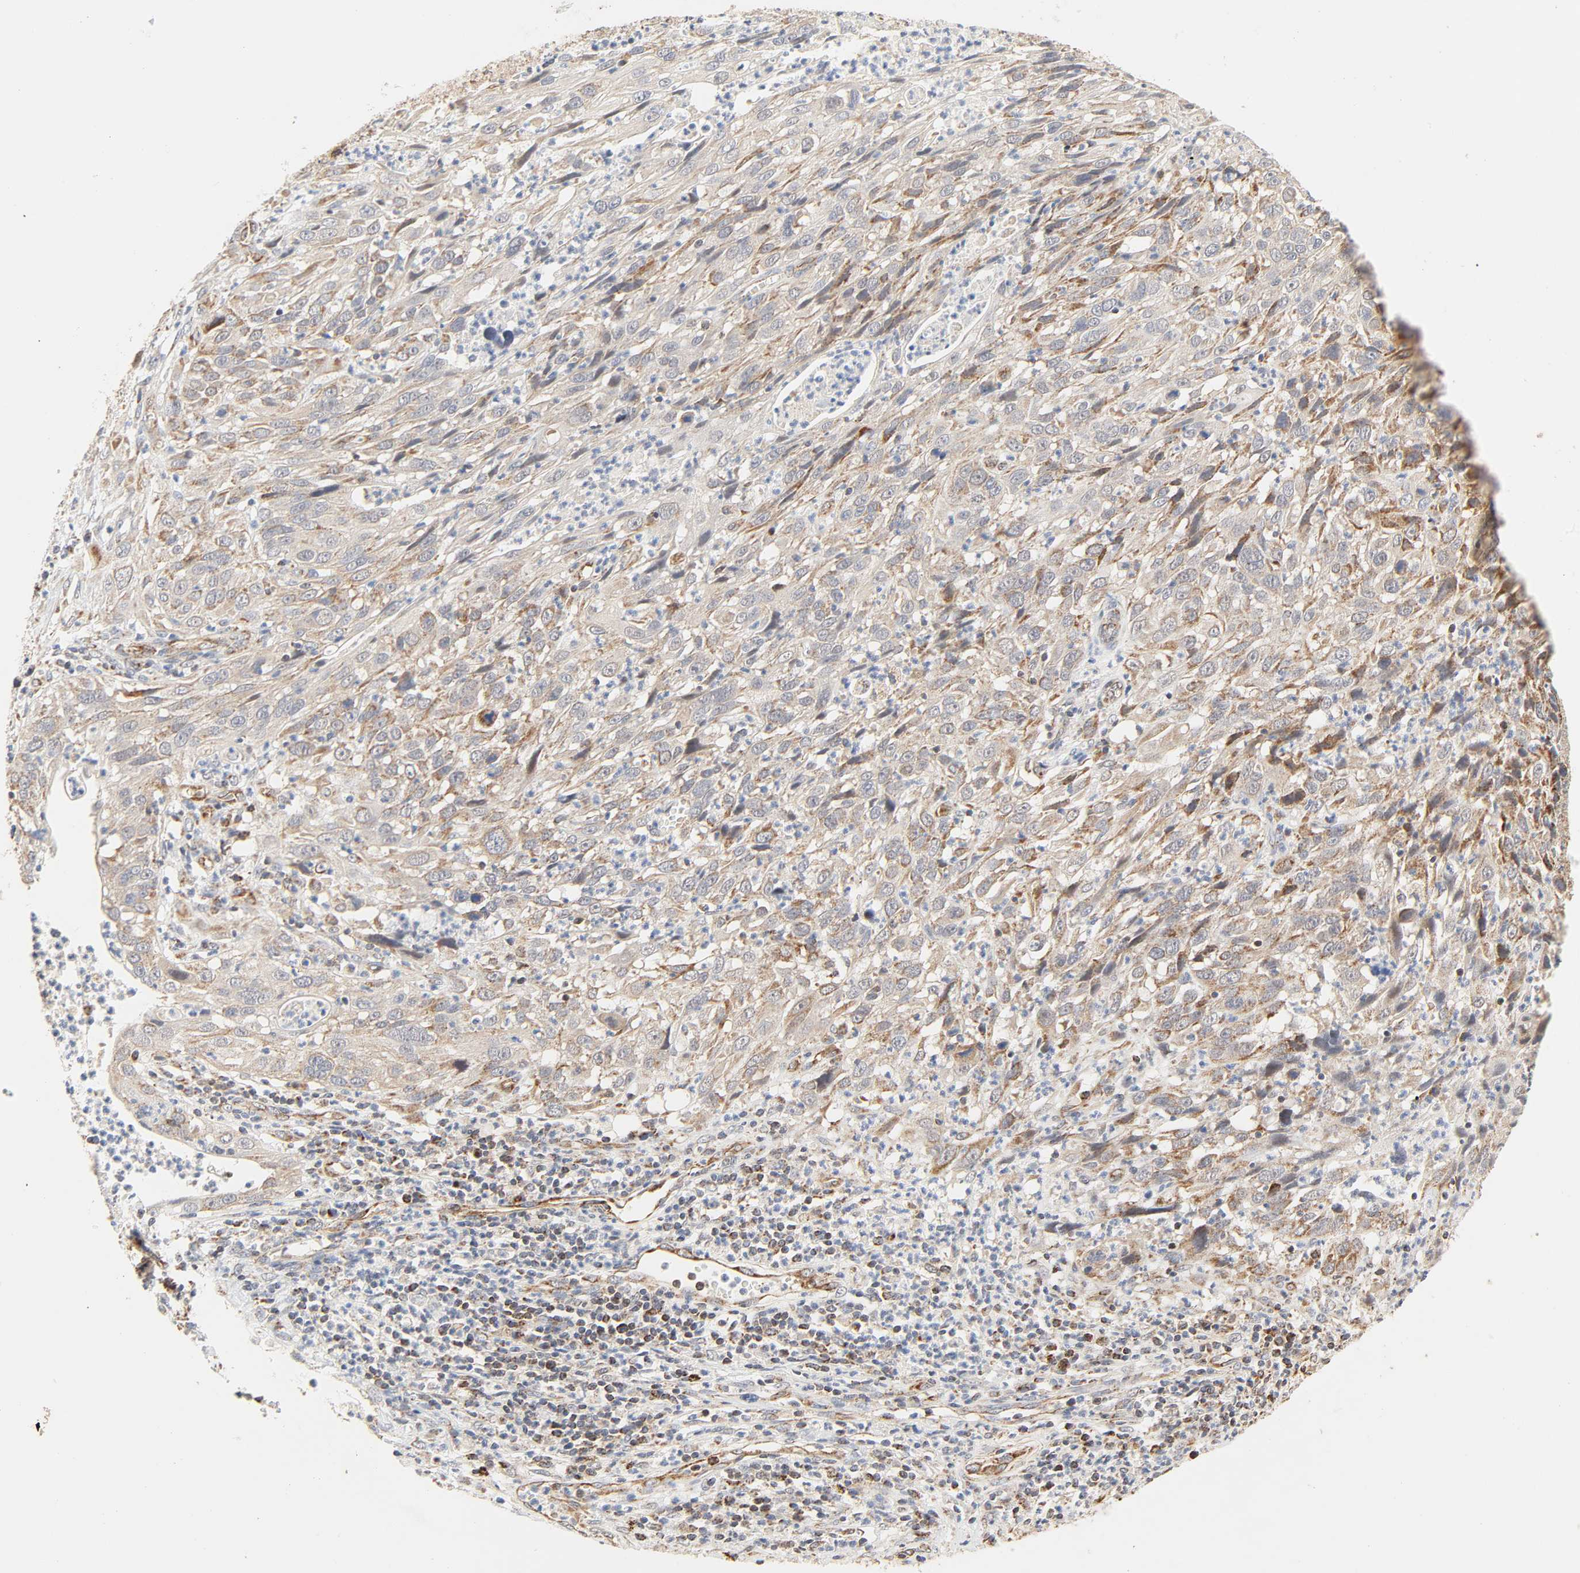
{"staining": {"intensity": "moderate", "quantity": ">75%", "location": "cytoplasmic/membranous"}, "tissue": "cervical cancer", "cell_type": "Tumor cells", "image_type": "cancer", "snomed": [{"axis": "morphology", "description": "Squamous cell carcinoma, NOS"}, {"axis": "topography", "description": "Cervix"}], "caption": "A micrograph of human squamous cell carcinoma (cervical) stained for a protein shows moderate cytoplasmic/membranous brown staining in tumor cells.", "gene": "ZMAT5", "patient": {"sex": "female", "age": 32}}